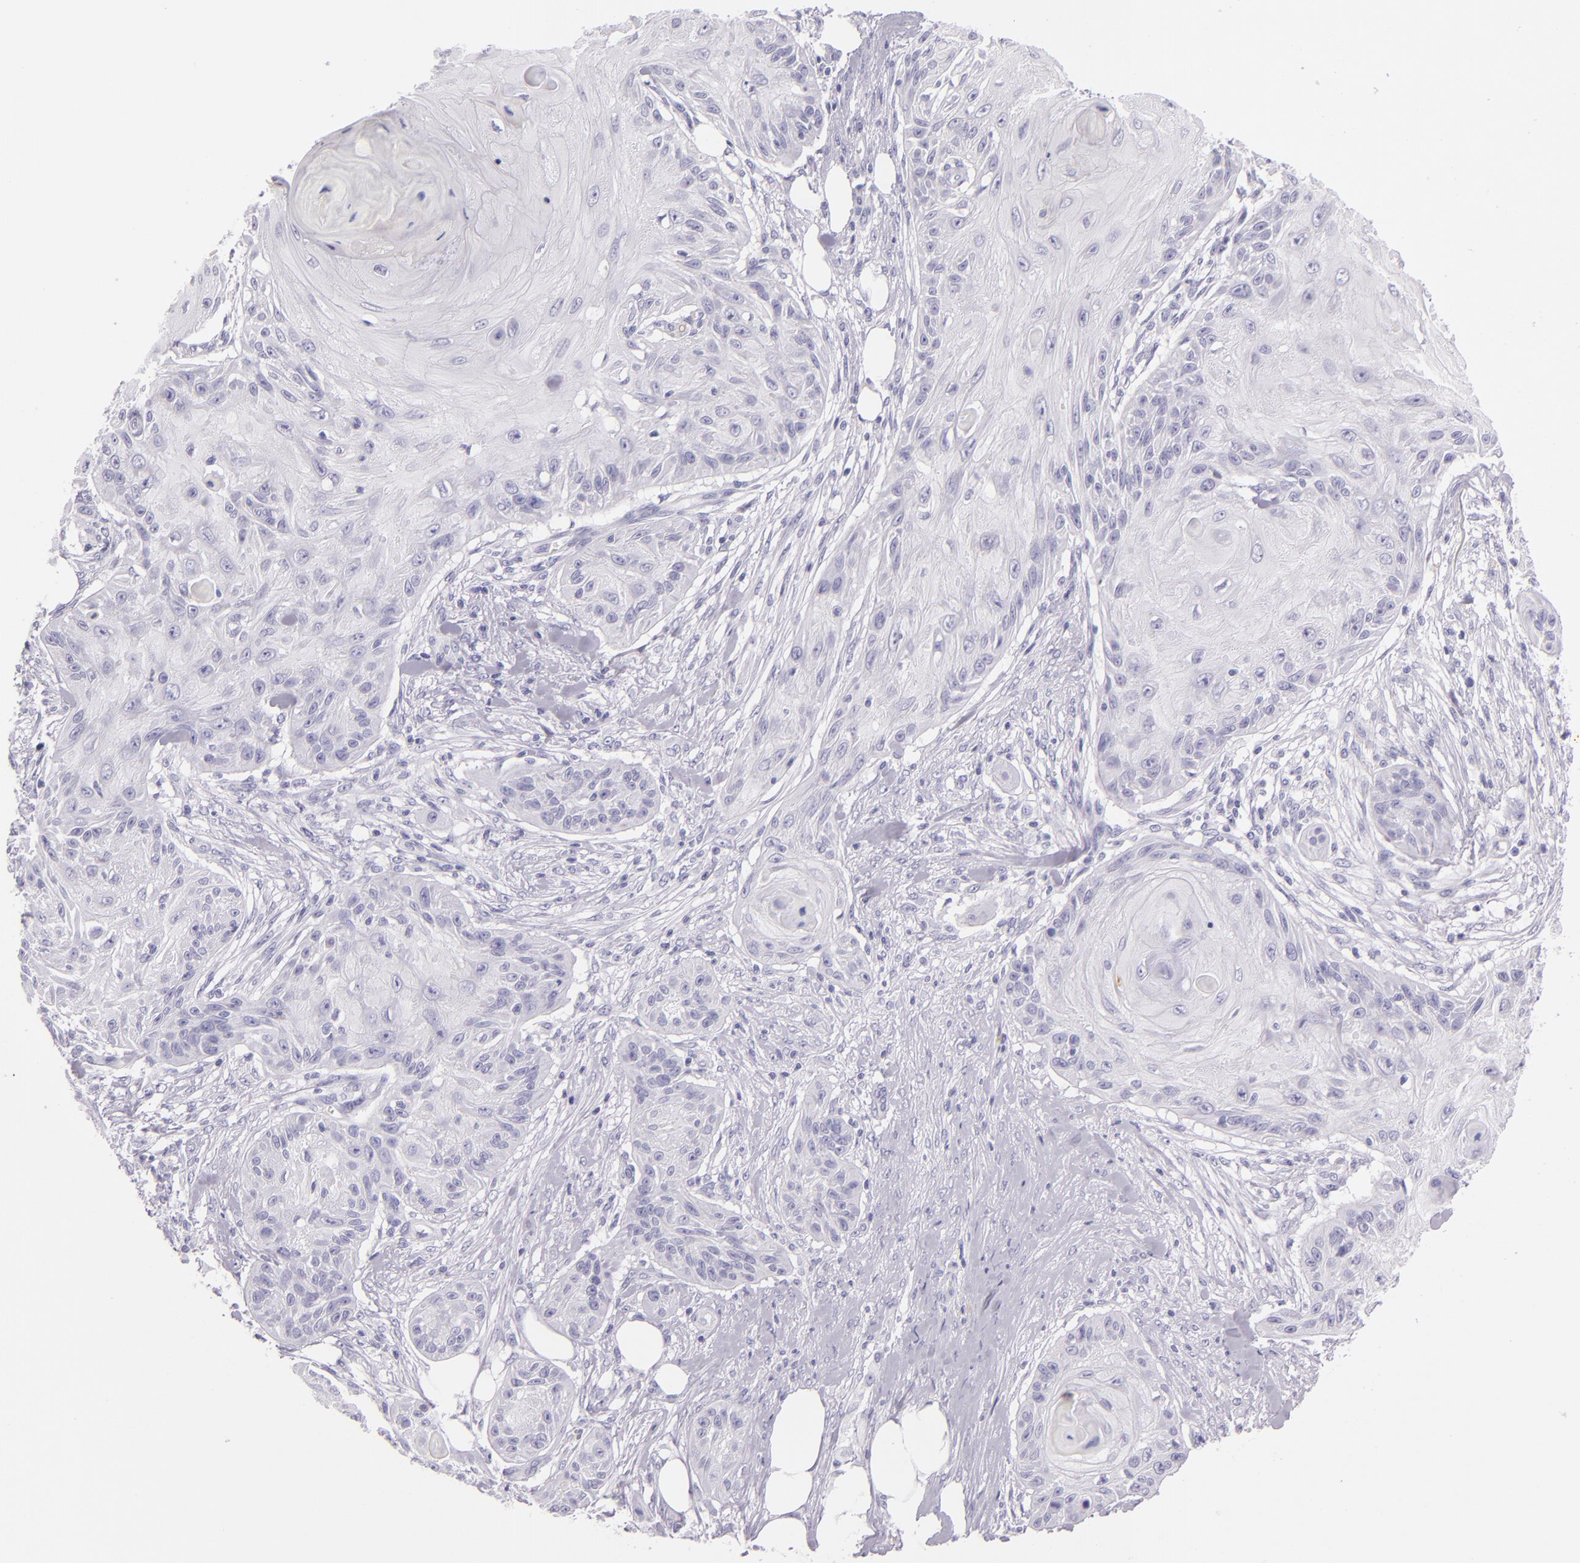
{"staining": {"intensity": "negative", "quantity": "none", "location": "none"}, "tissue": "skin cancer", "cell_type": "Tumor cells", "image_type": "cancer", "snomed": [{"axis": "morphology", "description": "Squamous cell carcinoma, NOS"}, {"axis": "topography", "description": "Skin"}], "caption": "DAB (3,3'-diaminobenzidine) immunohistochemical staining of skin cancer shows no significant staining in tumor cells.", "gene": "CEACAM1", "patient": {"sex": "female", "age": 88}}